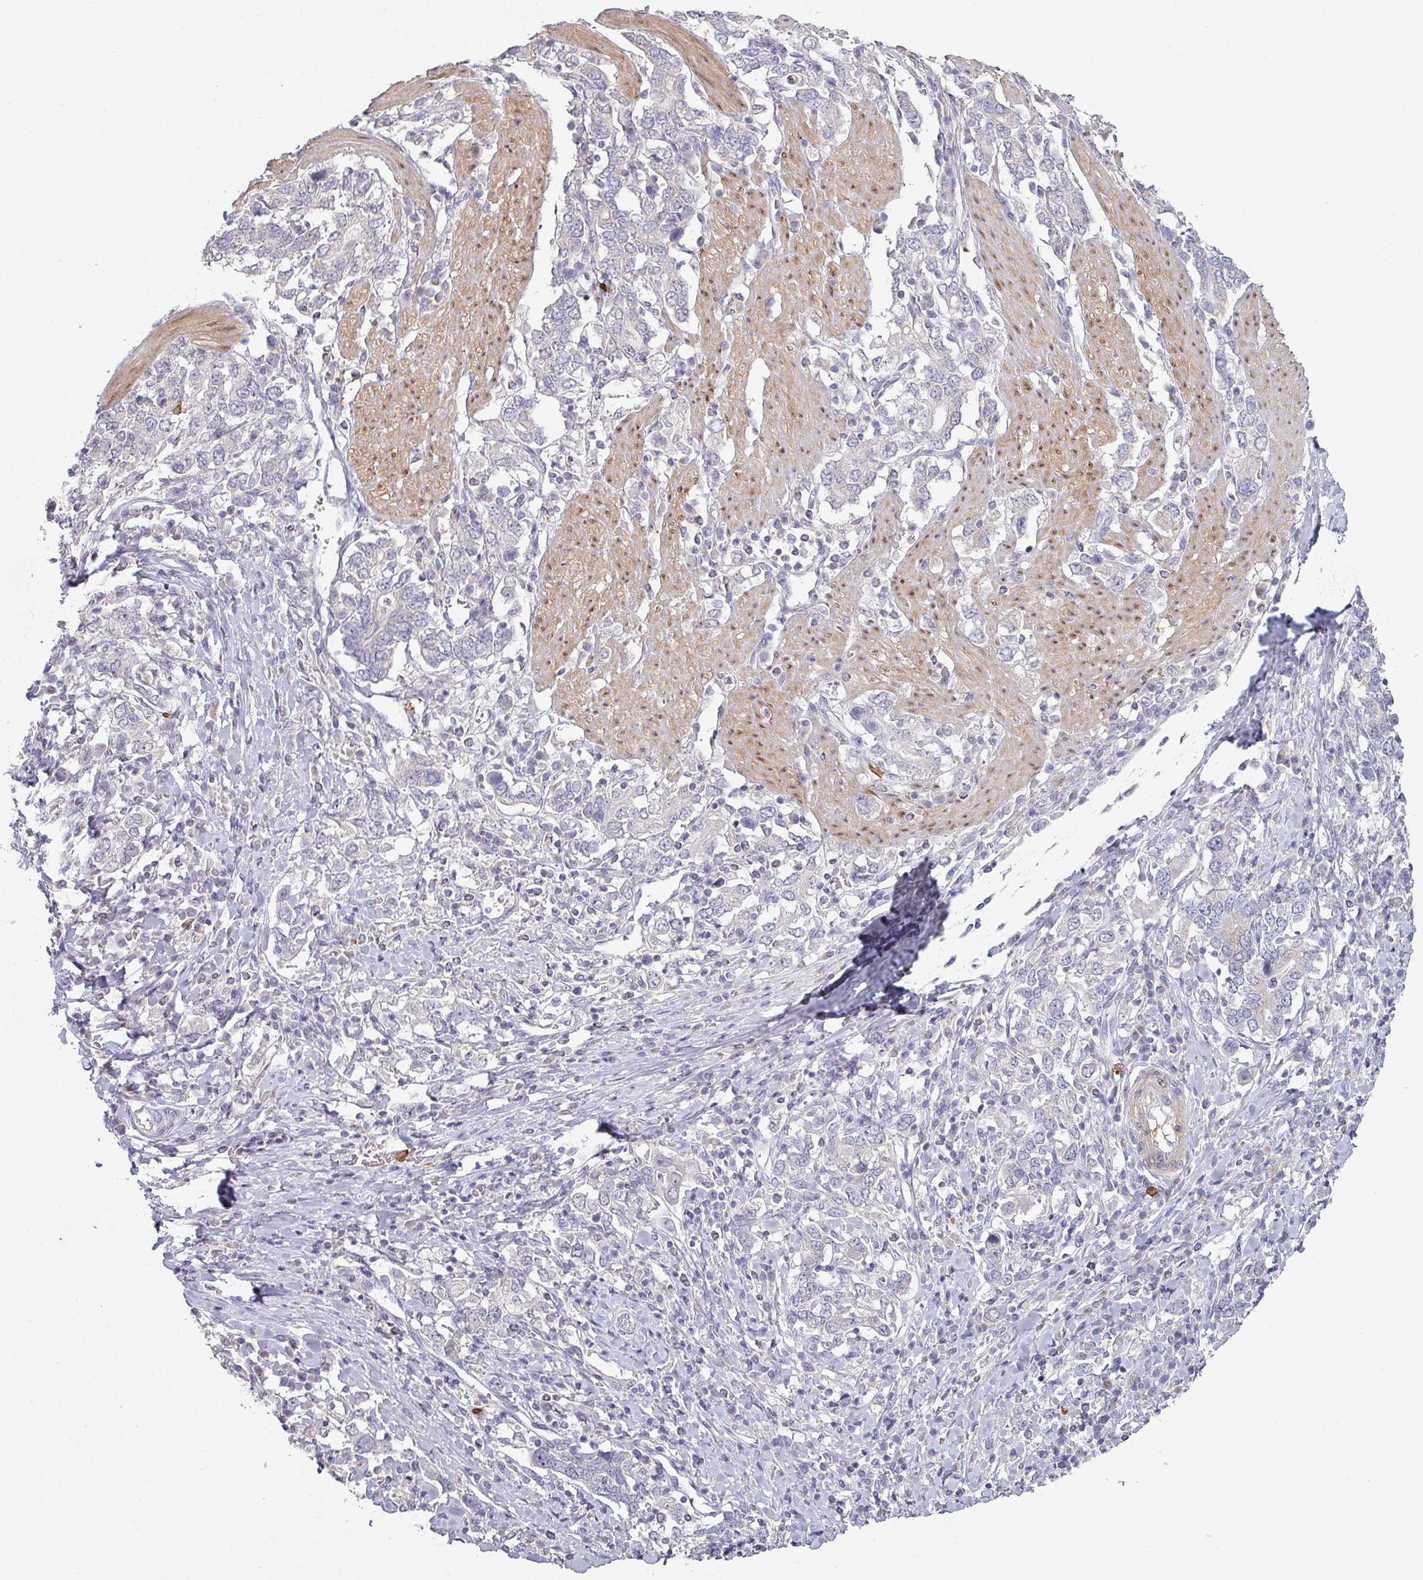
{"staining": {"intensity": "negative", "quantity": "none", "location": "none"}, "tissue": "stomach cancer", "cell_type": "Tumor cells", "image_type": "cancer", "snomed": [{"axis": "morphology", "description": "Adenocarcinoma, NOS"}, {"axis": "topography", "description": "Stomach, upper"}, {"axis": "topography", "description": "Stomach"}], "caption": "High magnification brightfield microscopy of stomach cancer stained with DAB (3,3'-diaminobenzidine) (brown) and counterstained with hematoxylin (blue): tumor cells show no significant staining.", "gene": "MAGEC3", "patient": {"sex": "male", "age": 62}}